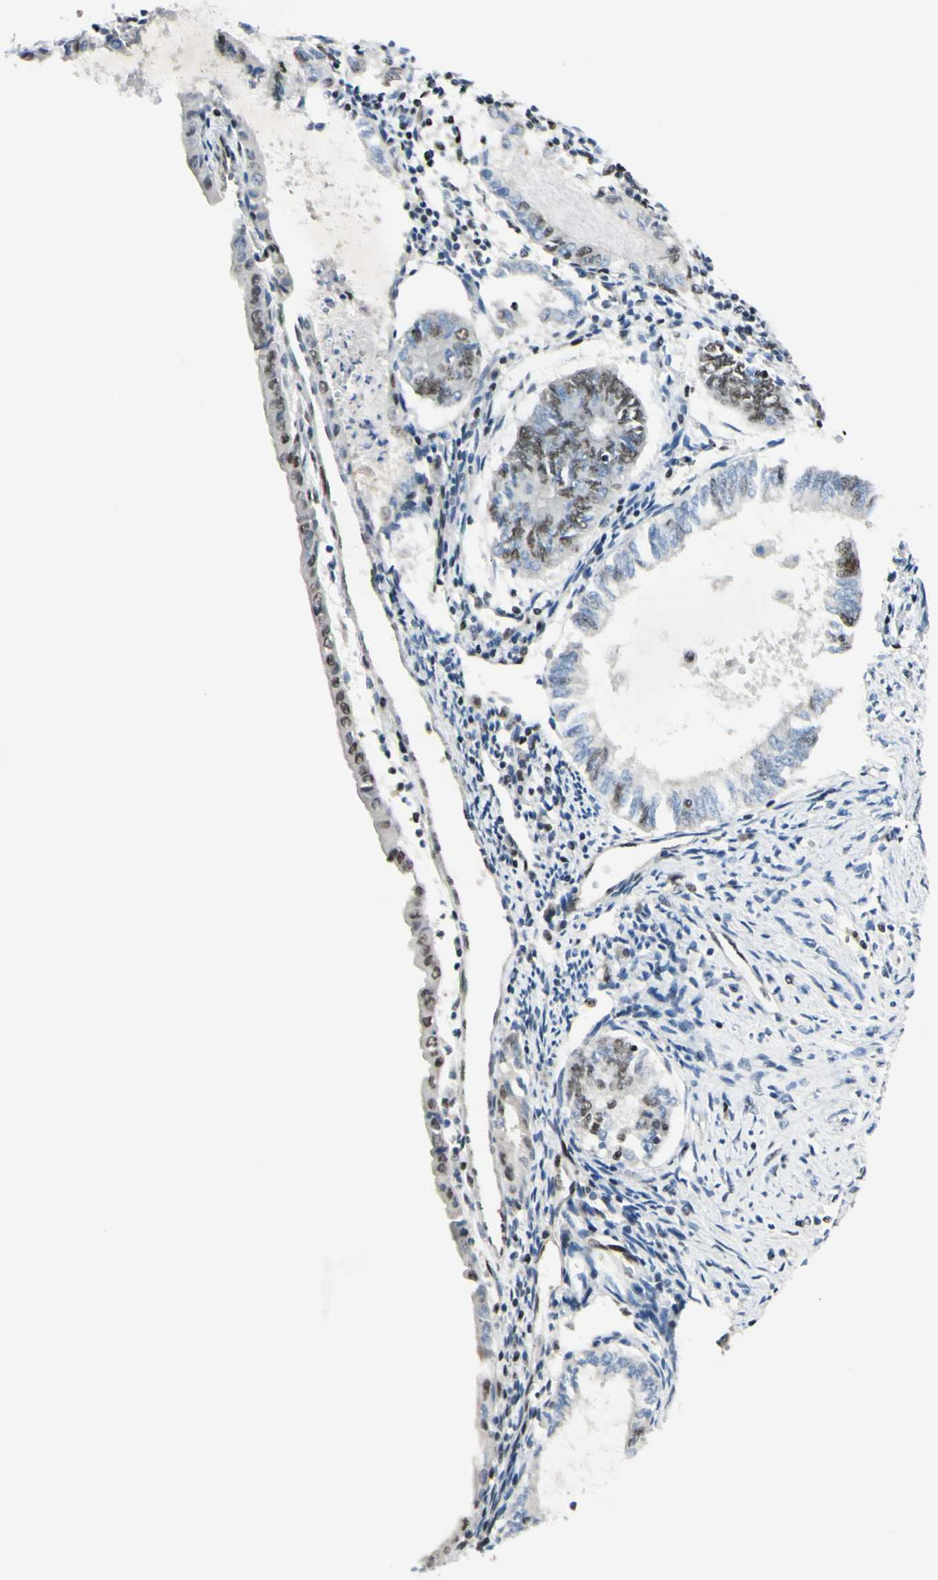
{"staining": {"intensity": "moderate", "quantity": "<25%", "location": "nuclear"}, "tissue": "endometrial cancer", "cell_type": "Tumor cells", "image_type": "cancer", "snomed": [{"axis": "morphology", "description": "Adenocarcinoma, NOS"}, {"axis": "topography", "description": "Endometrium"}], "caption": "Protein analysis of adenocarcinoma (endometrial) tissue shows moderate nuclear expression in approximately <25% of tumor cells. The staining is performed using DAB brown chromogen to label protein expression. The nuclei are counter-stained blue using hematoxylin.", "gene": "SUFU", "patient": {"sex": "female", "age": 86}}